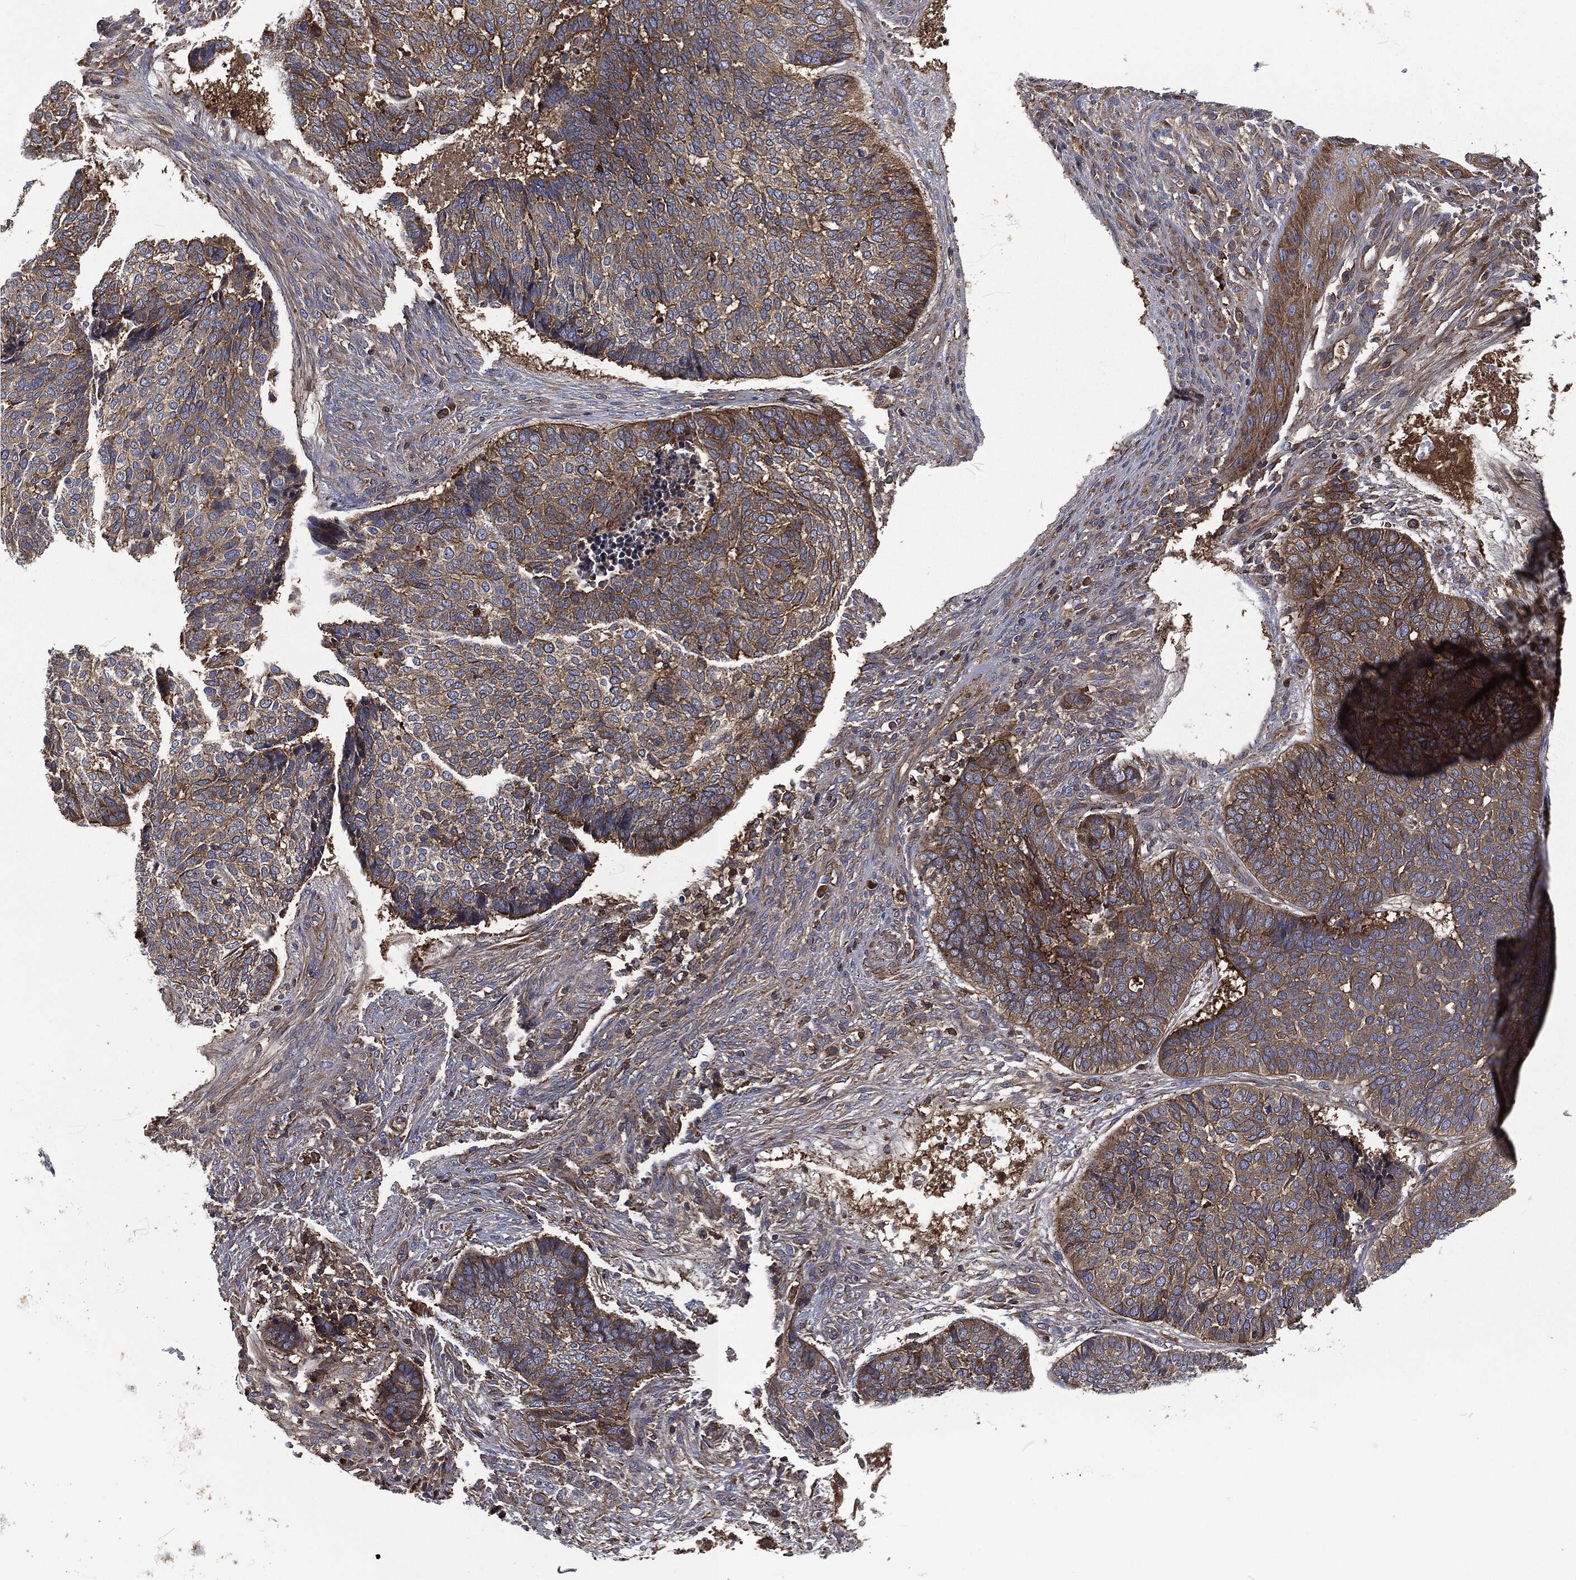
{"staining": {"intensity": "strong", "quantity": "<25%", "location": "cytoplasmic/membranous"}, "tissue": "skin cancer", "cell_type": "Tumor cells", "image_type": "cancer", "snomed": [{"axis": "morphology", "description": "Basal cell carcinoma"}, {"axis": "topography", "description": "Skin"}], "caption": "A medium amount of strong cytoplasmic/membranous positivity is seen in approximately <25% of tumor cells in basal cell carcinoma (skin) tissue.", "gene": "LGALS9", "patient": {"sex": "male", "age": 86}}